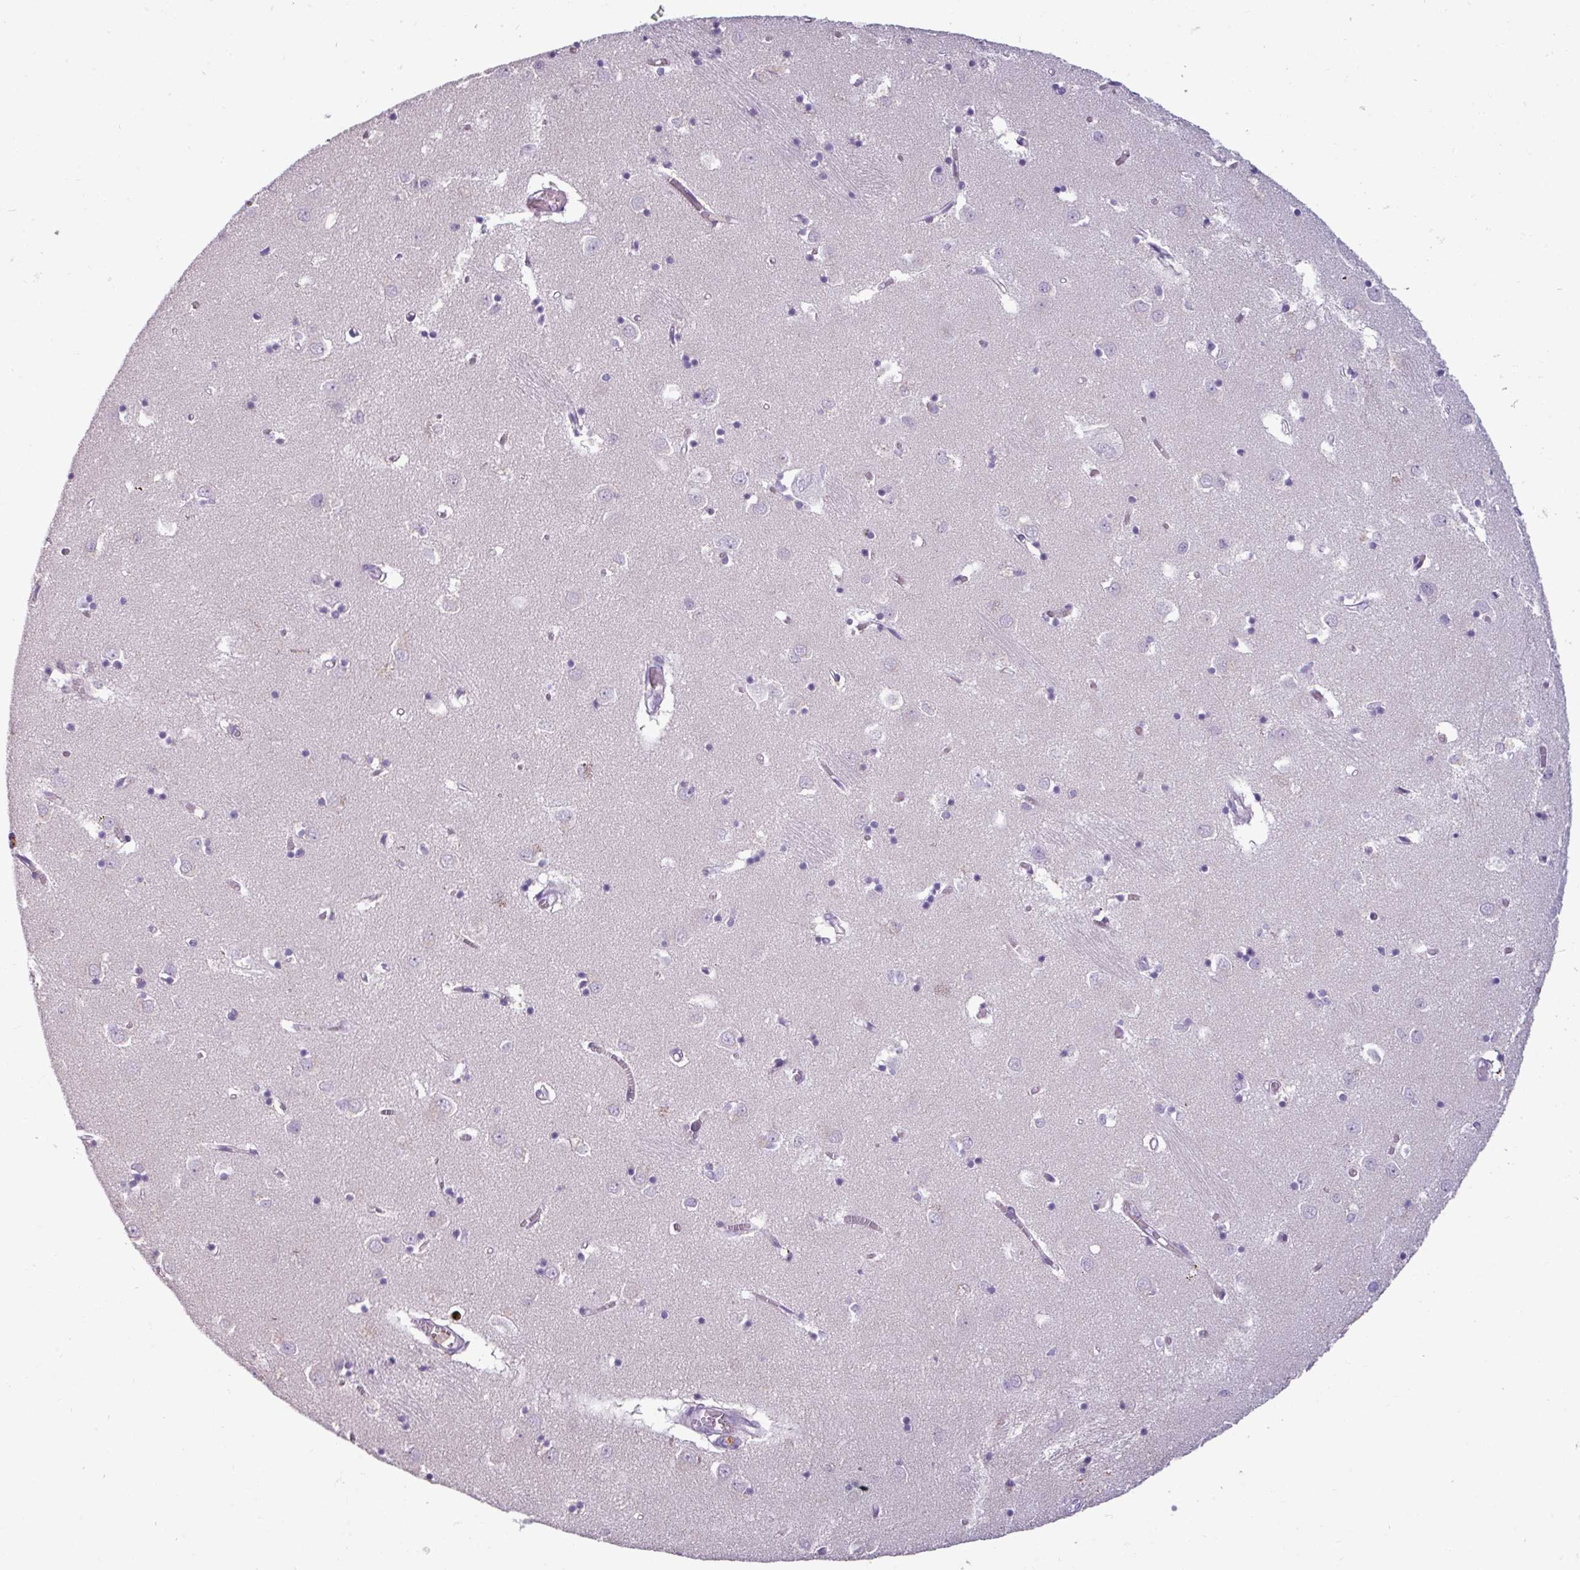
{"staining": {"intensity": "negative", "quantity": "none", "location": "none"}, "tissue": "caudate", "cell_type": "Glial cells", "image_type": "normal", "snomed": [{"axis": "morphology", "description": "Normal tissue, NOS"}, {"axis": "topography", "description": "Lateral ventricle wall"}], "caption": "IHC photomicrograph of normal caudate: caudate stained with DAB shows no significant protein staining in glial cells.", "gene": "TRIM39", "patient": {"sex": "male", "age": 70}}